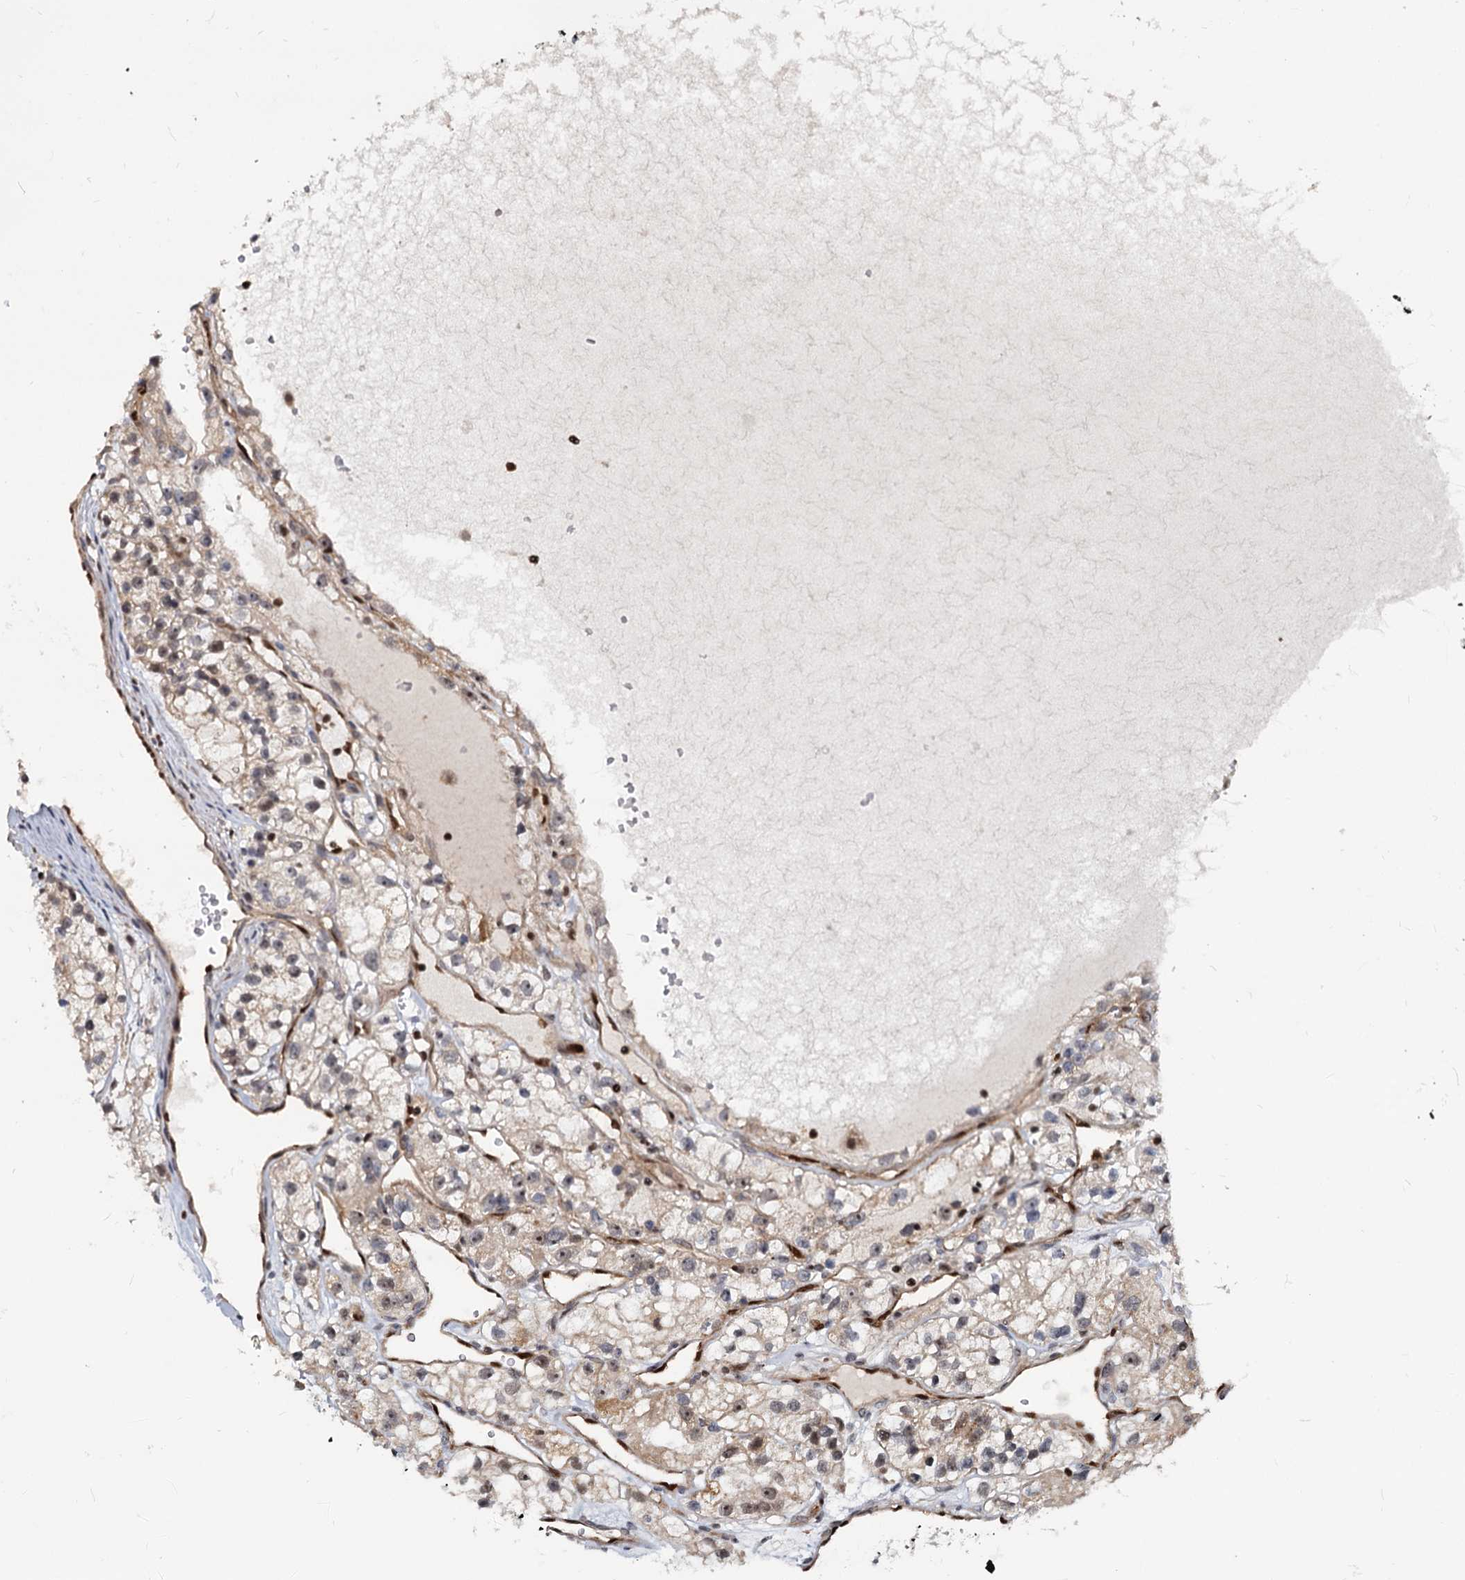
{"staining": {"intensity": "weak", "quantity": ">75%", "location": "nuclear"}, "tissue": "renal cancer", "cell_type": "Tumor cells", "image_type": "cancer", "snomed": [{"axis": "morphology", "description": "Adenocarcinoma, NOS"}, {"axis": "topography", "description": "Kidney"}], "caption": "About >75% of tumor cells in human renal cancer show weak nuclear protein staining as visualized by brown immunohistochemical staining.", "gene": "UBLCP1", "patient": {"sex": "female", "age": 57}}